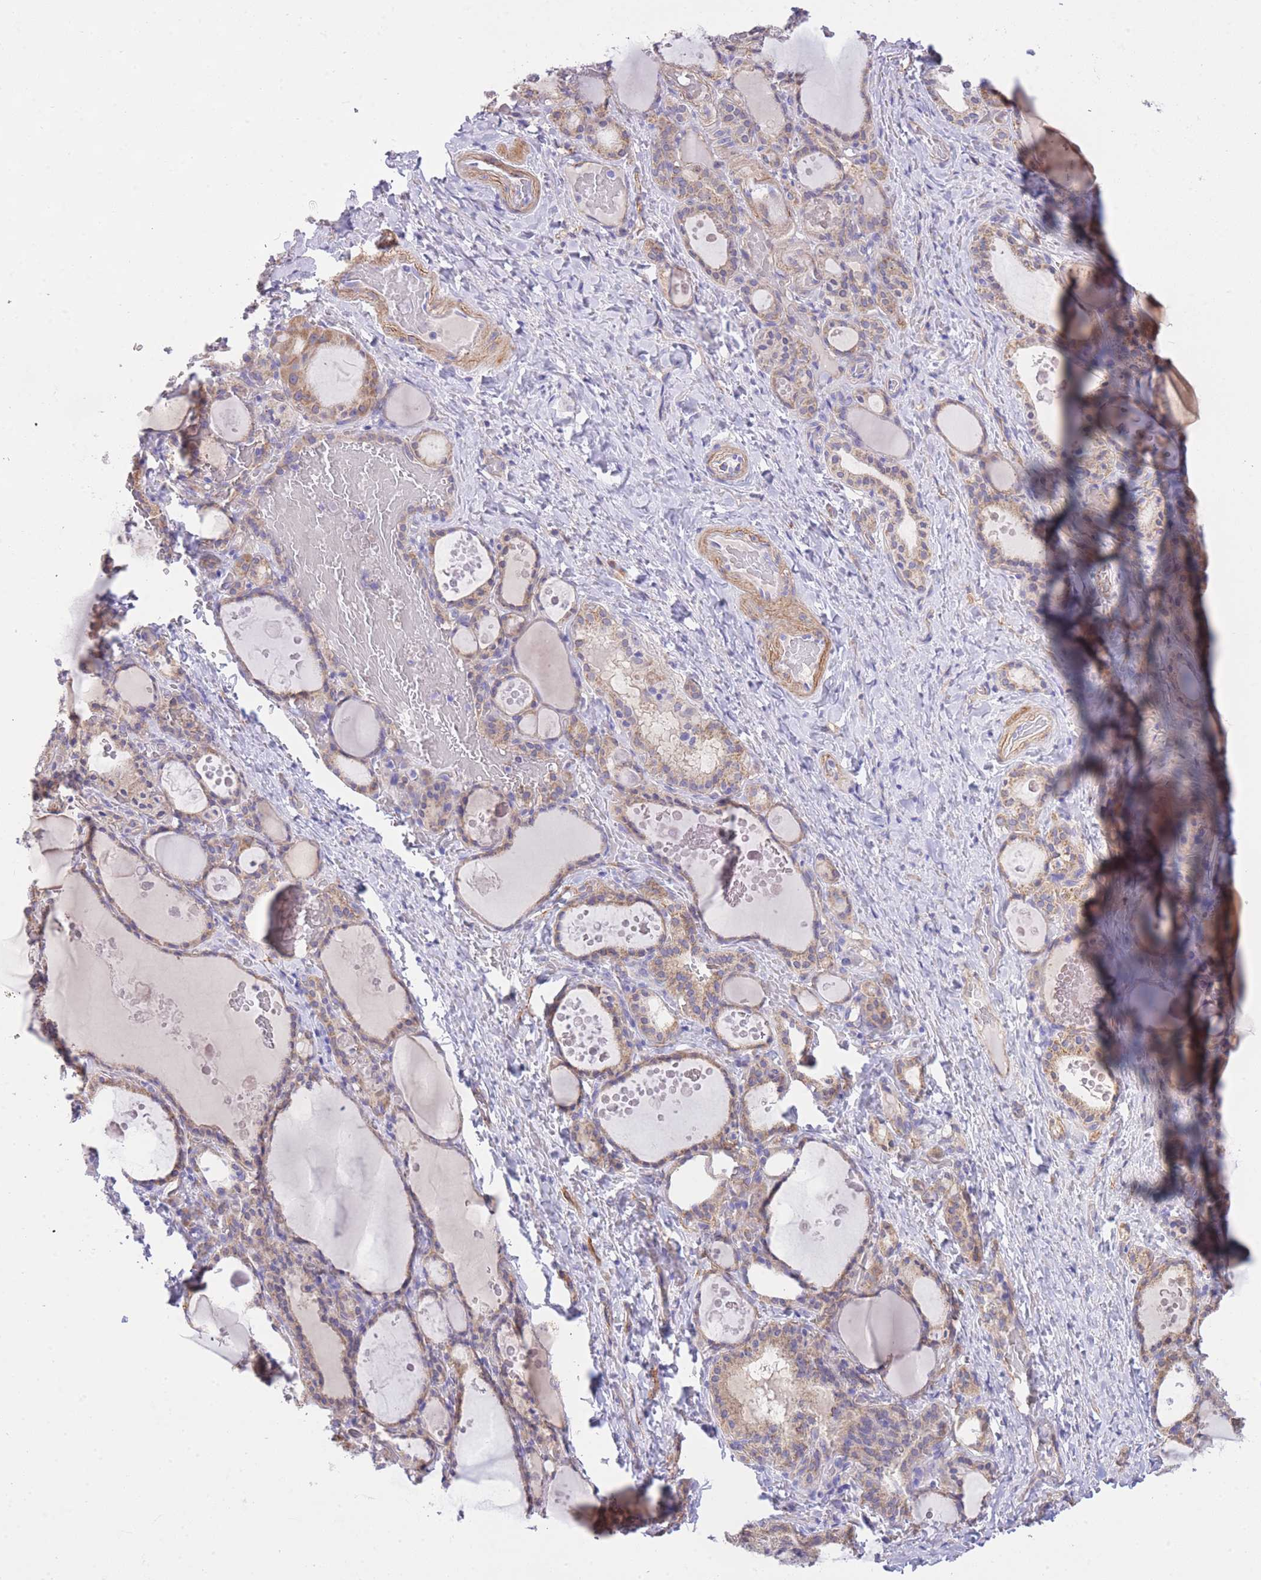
{"staining": {"intensity": "weak", "quantity": "25%-75%", "location": "cytoplasmic/membranous"}, "tissue": "thyroid gland", "cell_type": "Glandular cells", "image_type": "normal", "snomed": [{"axis": "morphology", "description": "Normal tissue, NOS"}, {"axis": "topography", "description": "Thyroid gland"}], "caption": "An immunohistochemistry image of unremarkable tissue is shown. Protein staining in brown labels weak cytoplasmic/membranous positivity in thyroid gland within glandular cells.", "gene": "PGM1", "patient": {"sex": "female", "age": 46}}